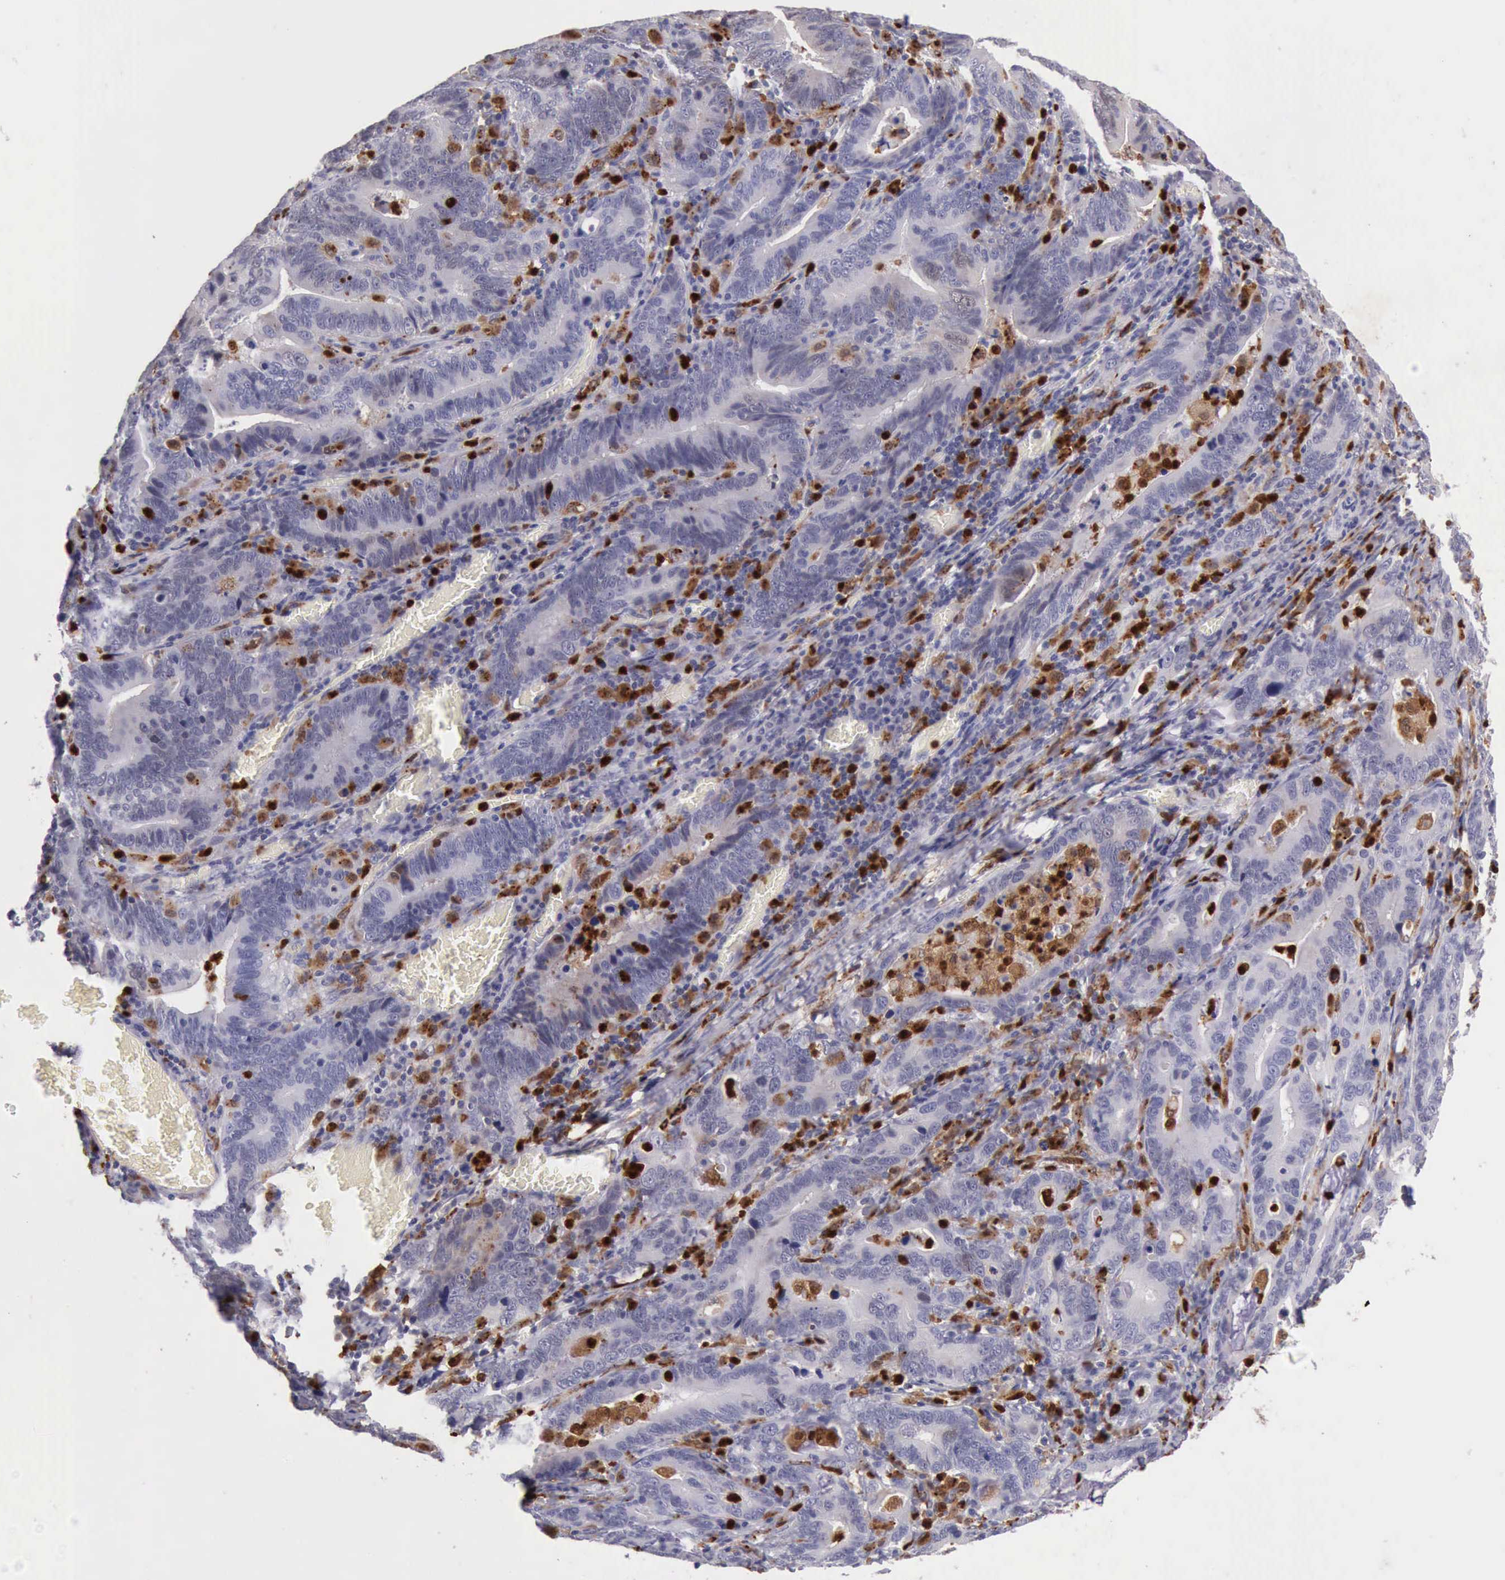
{"staining": {"intensity": "negative", "quantity": "none", "location": "none"}, "tissue": "stomach cancer", "cell_type": "Tumor cells", "image_type": "cancer", "snomed": [{"axis": "morphology", "description": "Adenocarcinoma, NOS"}, {"axis": "topography", "description": "Stomach, upper"}], "caption": "Stomach cancer (adenocarcinoma) was stained to show a protein in brown. There is no significant positivity in tumor cells. (Brightfield microscopy of DAB immunohistochemistry at high magnification).", "gene": "CSTA", "patient": {"sex": "male", "age": 63}}